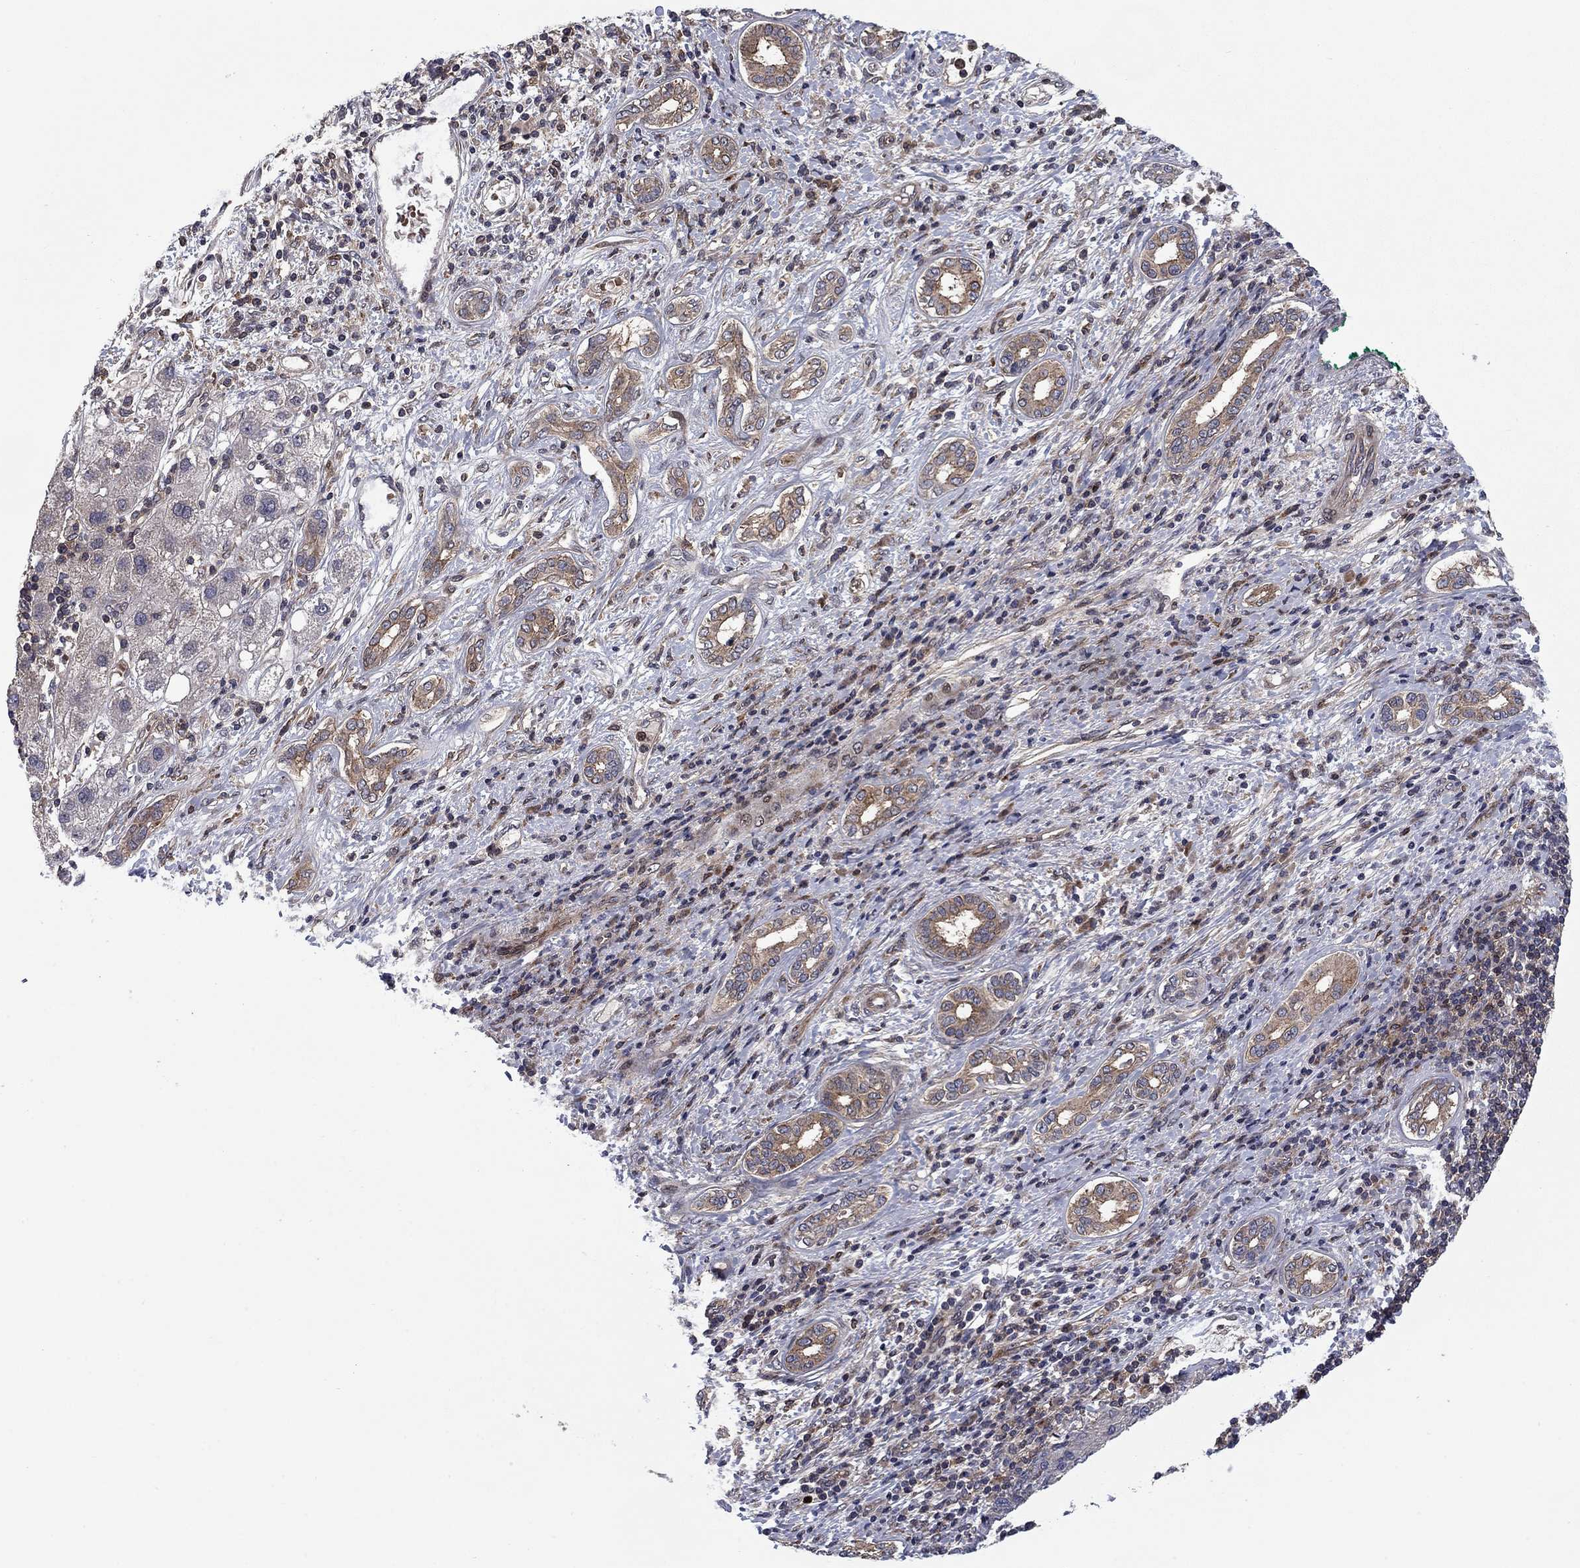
{"staining": {"intensity": "weak", "quantity": "25%-75%", "location": "cytoplasmic/membranous"}, "tissue": "liver cancer", "cell_type": "Tumor cells", "image_type": "cancer", "snomed": [{"axis": "morphology", "description": "Carcinoma, Hepatocellular, NOS"}, {"axis": "topography", "description": "Liver"}], "caption": "A photomicrograph showing weak cytoplasmic/membranous staining in about 25%-75% of tumor cells in liver hepatocellular carcinoma, as visualized by brown immunohistochemical staining.", "gene": "HDAC4", "patient": {"sex": "male", "age": 65}}